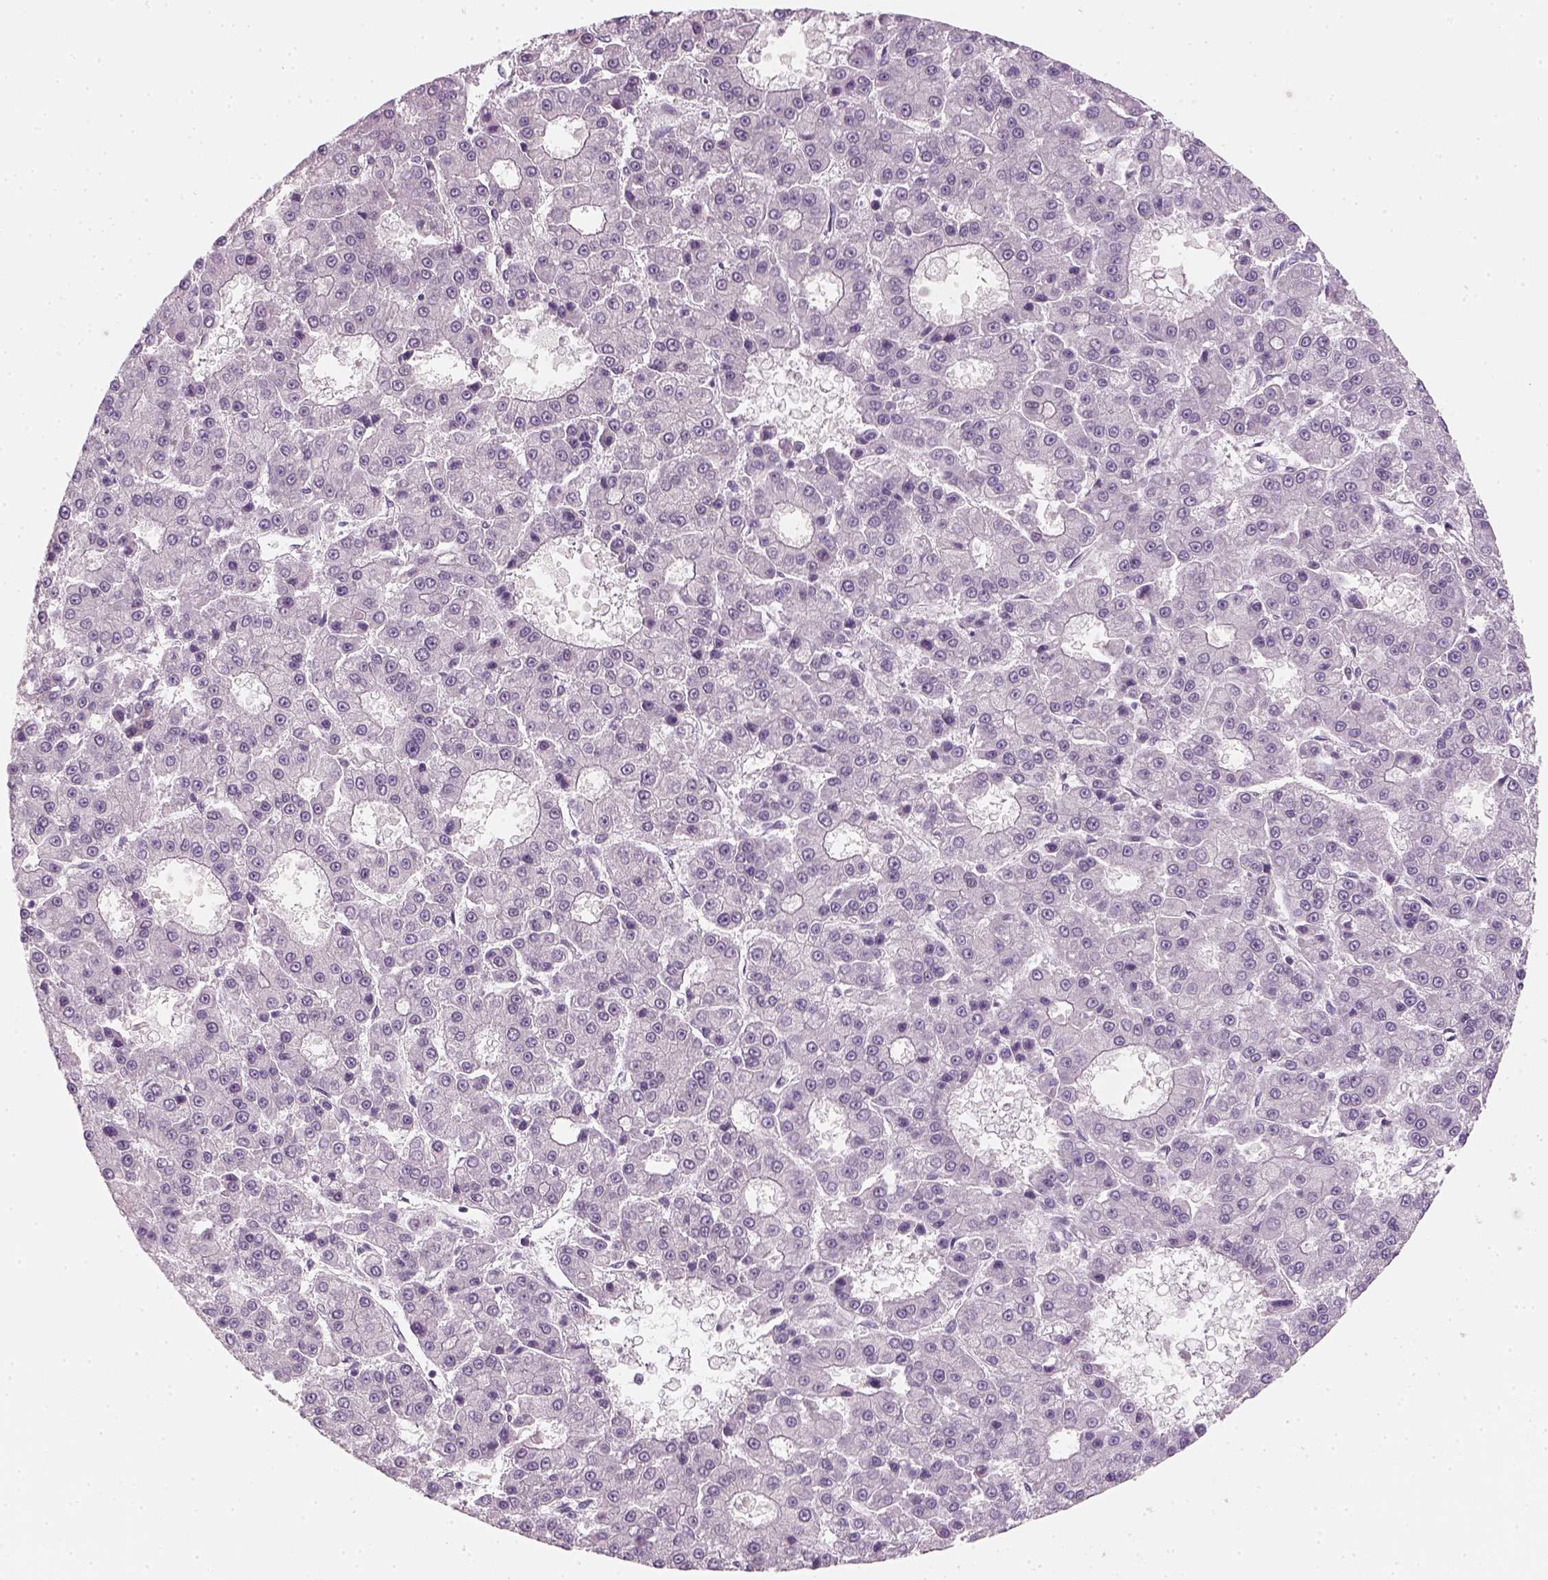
{"staining": {"intensity": "negative", "quantity": "none", "location": "none"}, "tissue": "liver cancer", "cell_type": "Tumor cells", "image_type": "cancer", "snomed": [{"axis": "morphology", "description": "Carcinoma, Hepatocellular, NOS"}, {"axis": "topography", "description": "Liver"}], "caption": "Micrograph shows no significant protein positivity in tumor cells of liver cancer (hepatocellular carcinoma).", "gene": "TP53", "patient": {"sex": "male", "age": 70}}